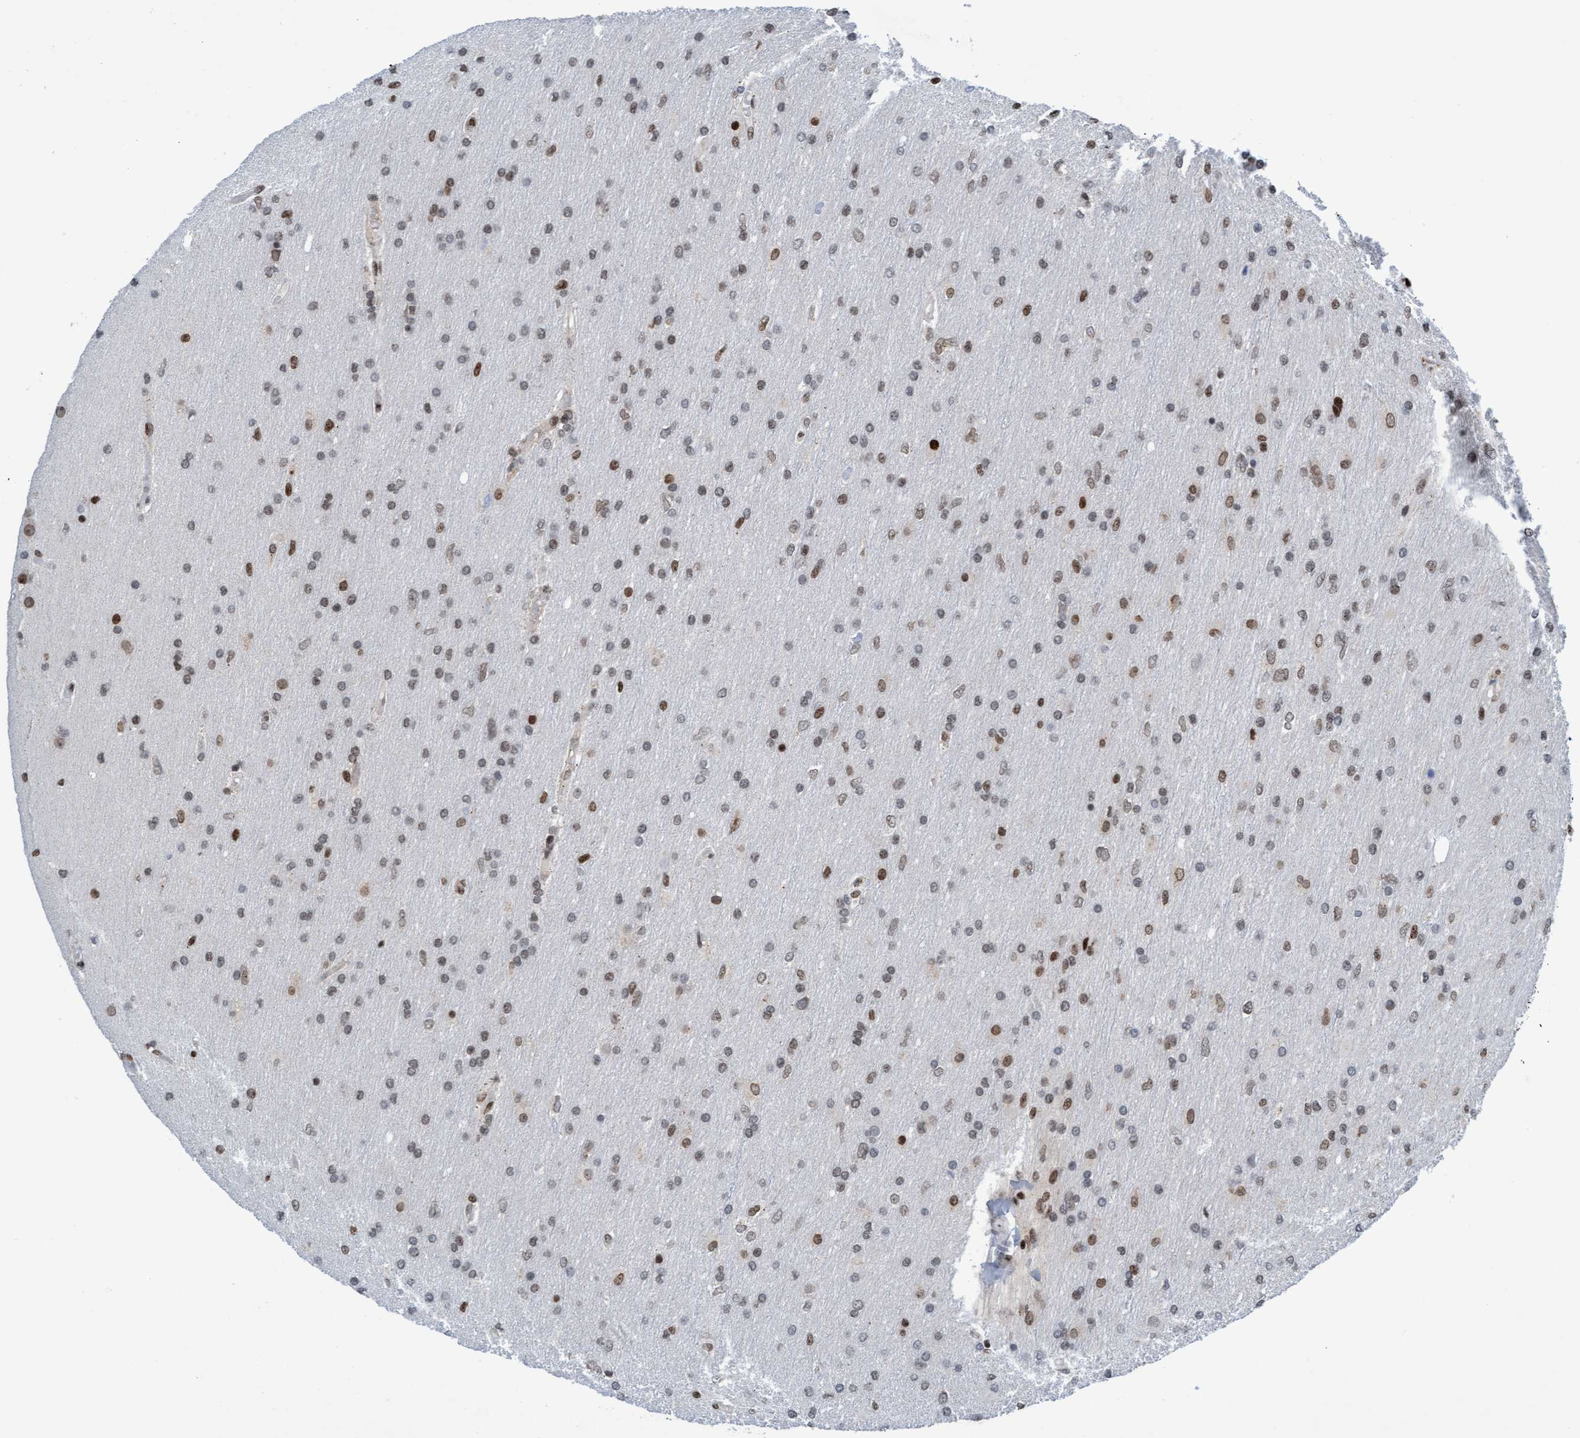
{"staining": {"intensity": "moderate", "quantity": "25%-75%", "location": "nuclear"}, "tissue": "glioma", "cell_type": "Tumor cells", "image_type": "cancer", "snomed": [{"axis": "morphology", "description": "Glioma, malignant, High grade"}, {"axis": "topography", "description": "Cerebral cortex"}], "caption": "Immunohistochemical staining of glioma reveals medium levels of moderate nuclear staining in approximately 25%-75% of tumor cells.", "gene": "GLRX2", "patient": {"sex": "female", "age": 36}}